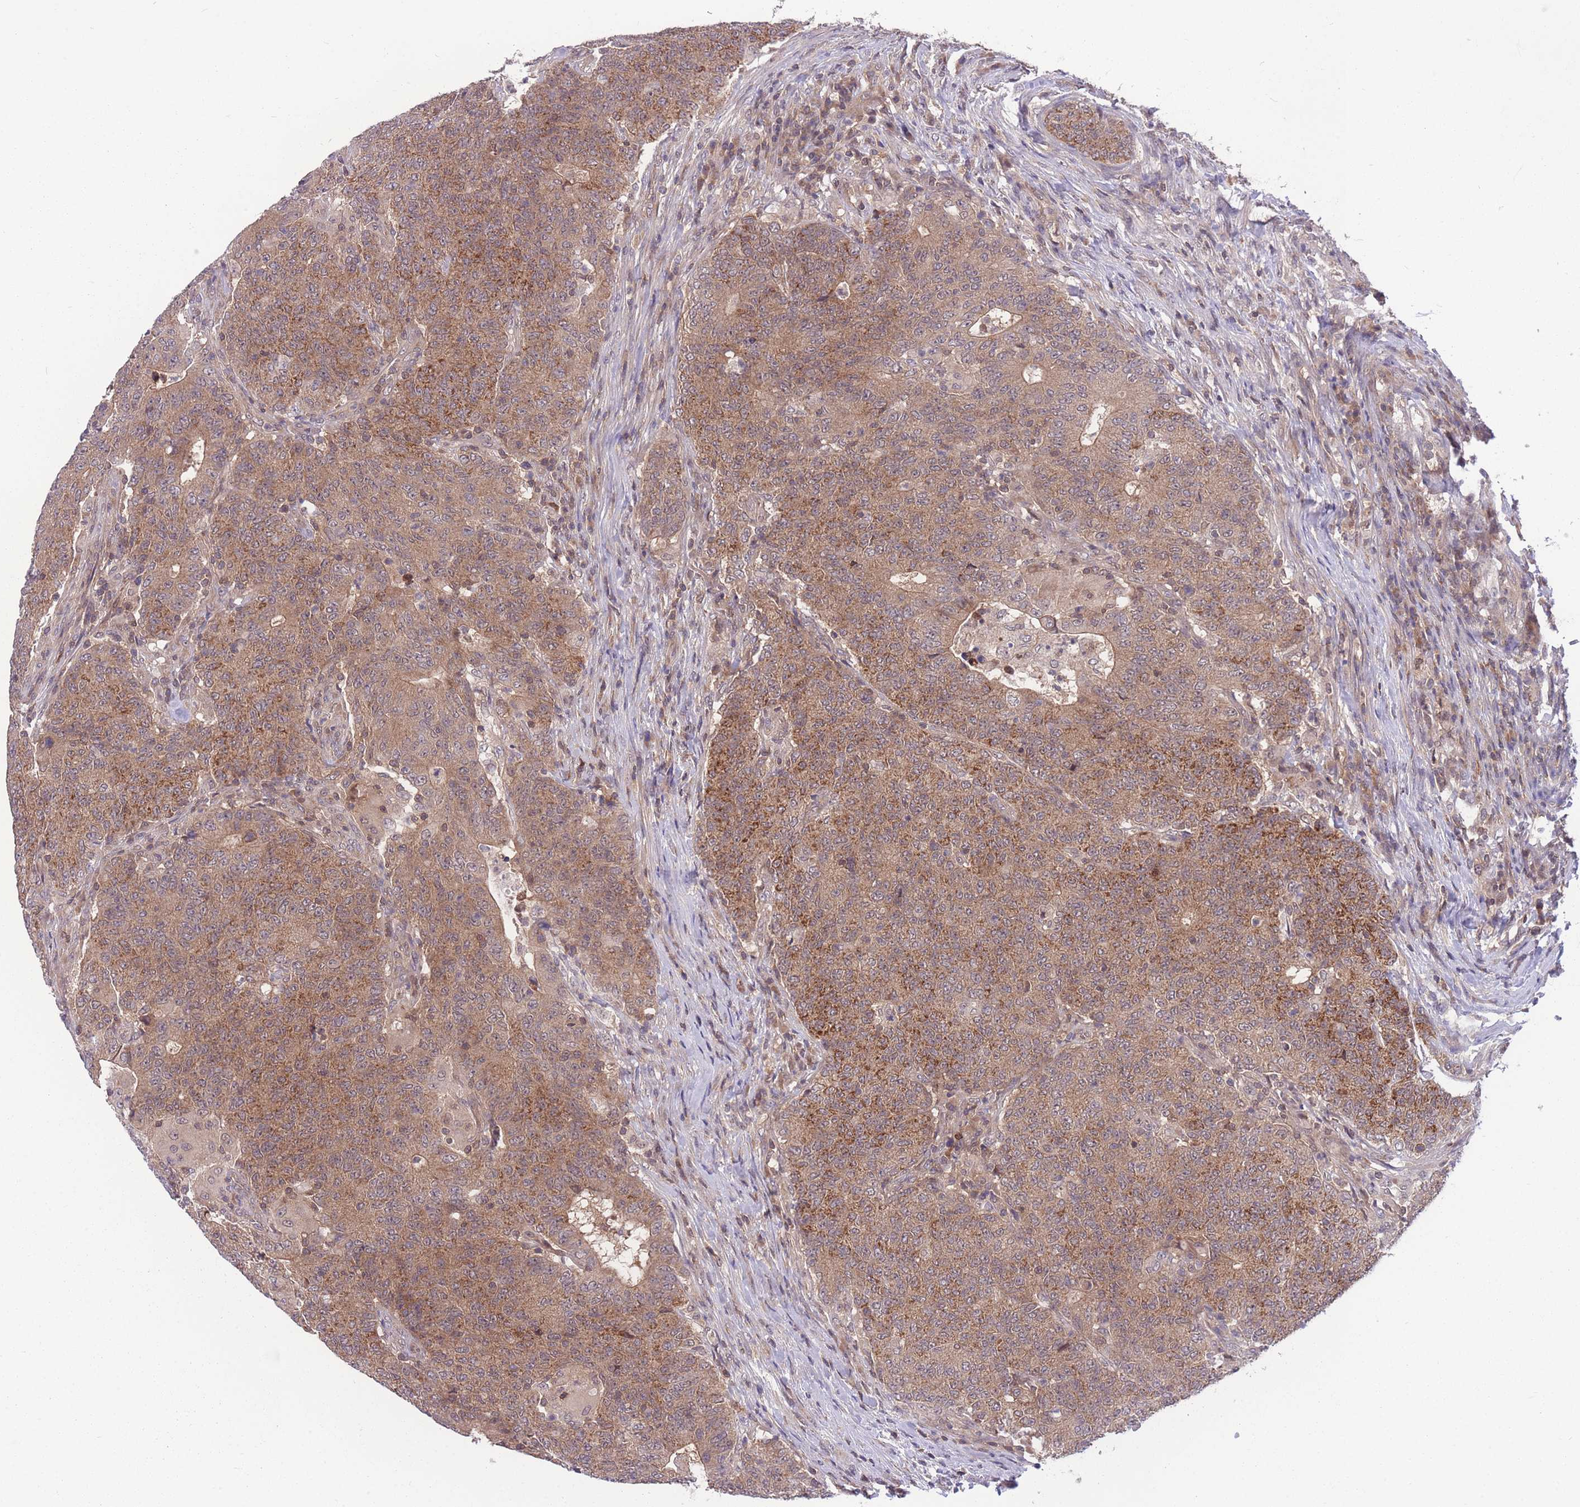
{"staining": {"intensity": "moderate", "quantity": ">75%", "location": "cytoplasmic/membranous"}, "tissue": "colorectal cancer", "cell_type": "Tumor cells", "image_type": "cancer", "snomed": [{"axis": "morphology", "description": "Adenocarcinoma, NOS"}, {"axis": "topography", "description": "Colon"}], "caption": "This photomicrograph demonstrates IHC staining of human colorectal cancer (adenocarcinoma), with medium moderate cytoplasmic/membranous expression in about >75% of tumor cells.", "gene": "UBE2N", "patient": {"sex": "female", "age": 75}}